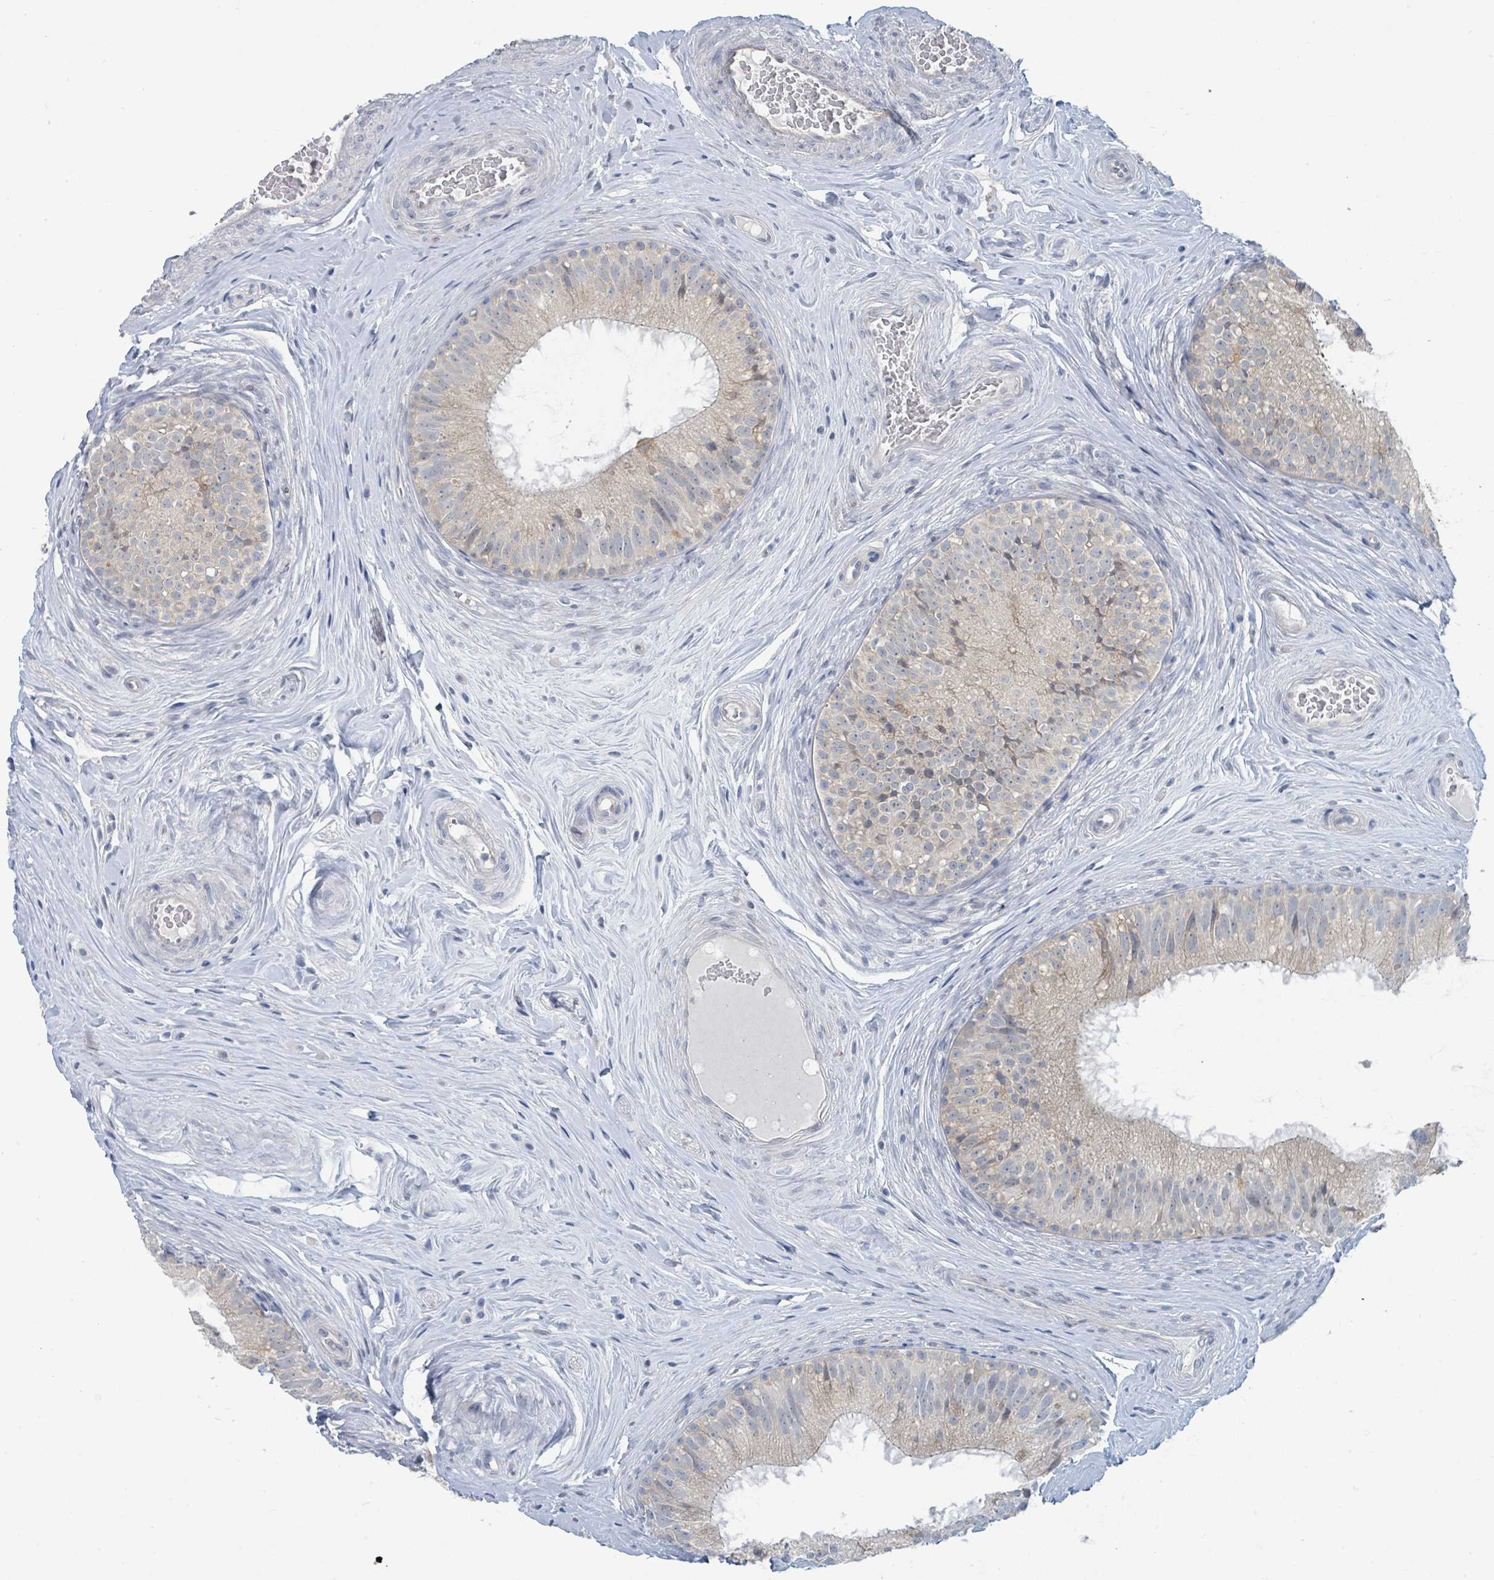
{"staining": {"intensity": "moderate", "quantity": "25%-75%", "location": "cytoplasmic/membranous"}, "tissue": "epididymis", "cell_type": "Glandular cells", "image_type": "normal", "snomed": [{"axis": "morphology", "description": "Normal tissue, NOS"}, {"axis": "topography", "description": "Epididymis"}], "caption": "Glandular cells reveal medium levels of moderate cytoplasmic/membranous staining in approximately 25%-75% of cells in normal human epididymis. (Stains: DAB (3,3'-diaminobenzidine) in brown, nuclei in blue, Microscopy: brightfield microscopy at high magnification).", "gene": "ANKRD55", "patient": {"sex": "male", "age": 34}}